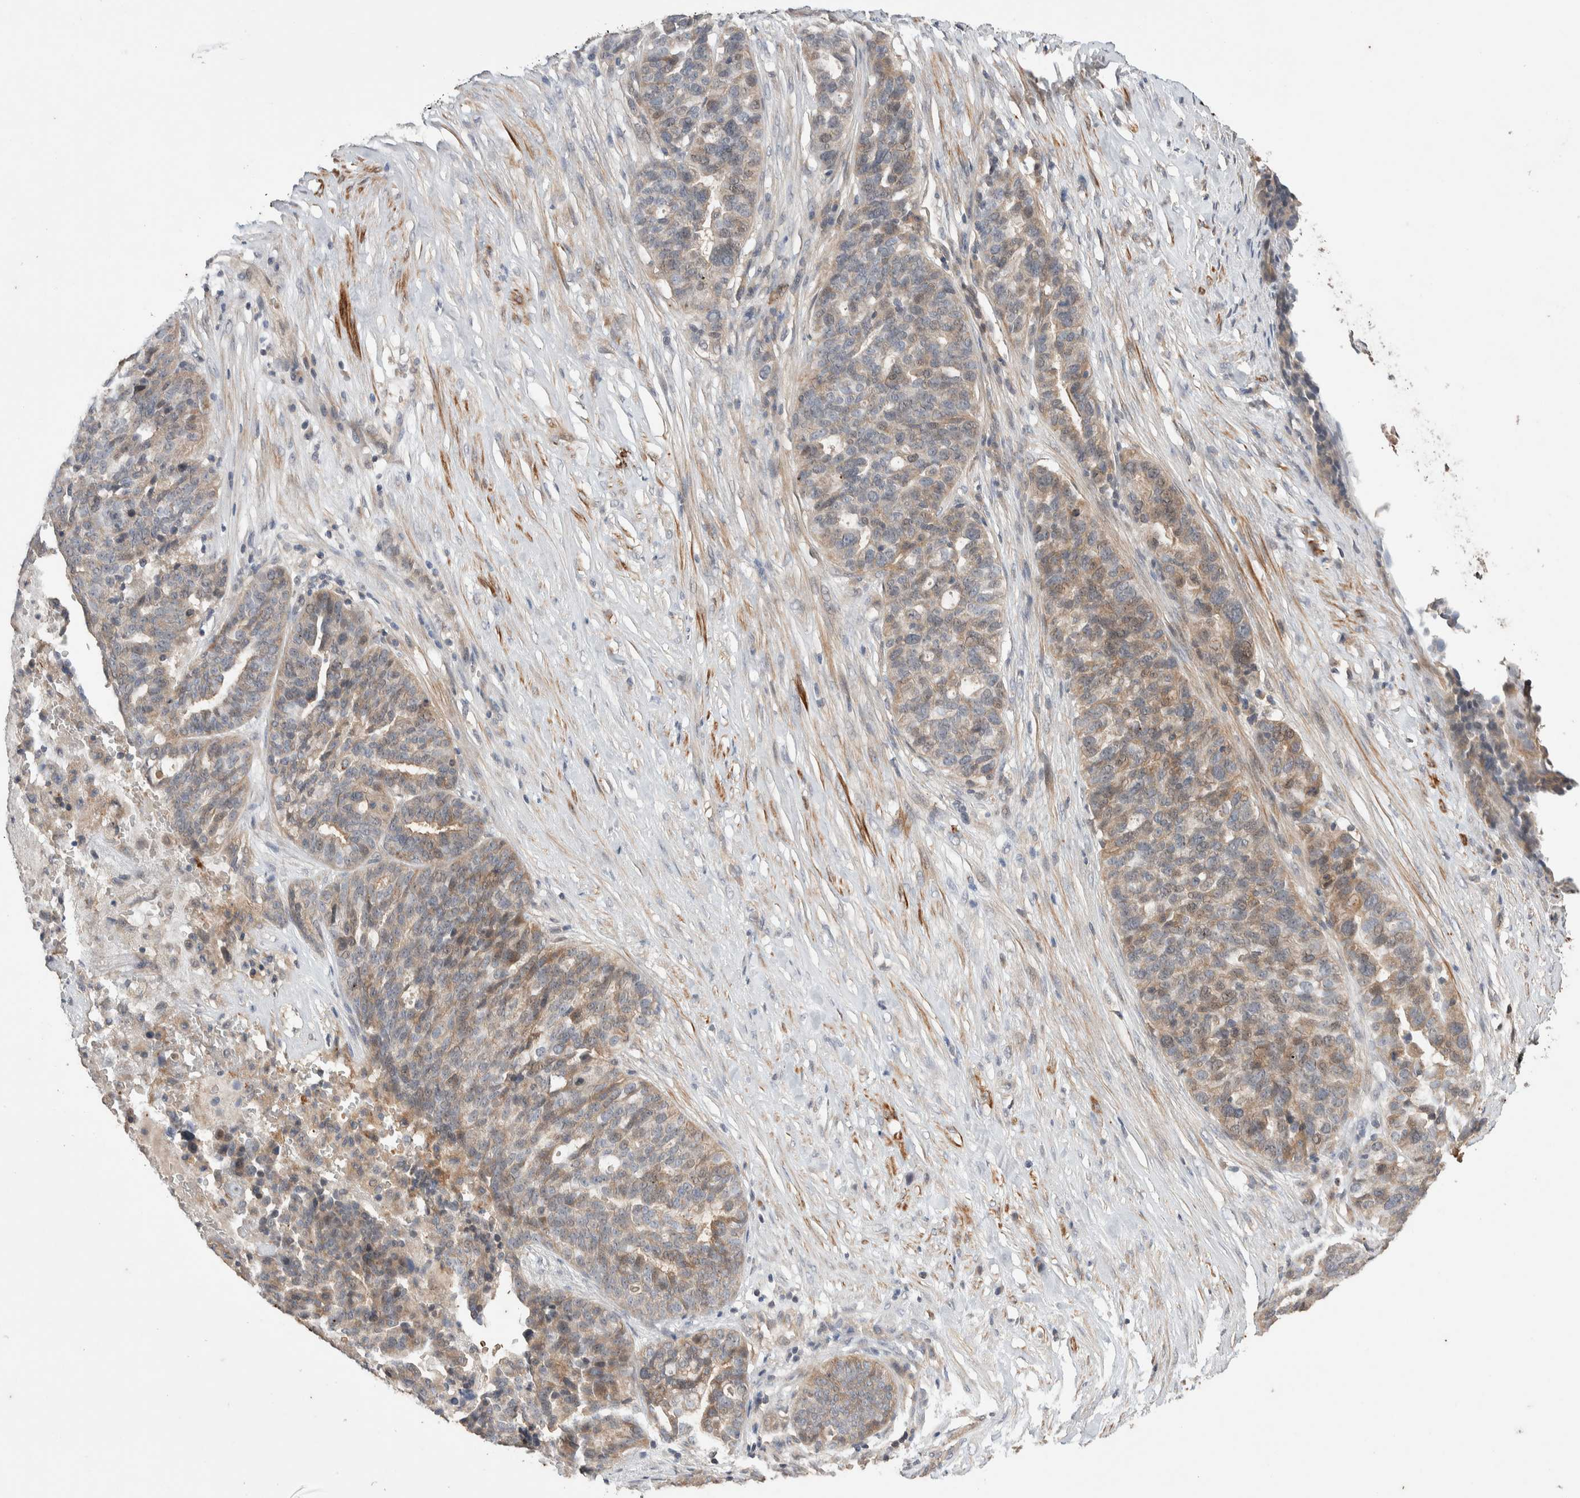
{"staining": {"intensity": "weak", "quantity": "25%-75%", "location": "cytoplasmic/membranous"}, "tissue": "ovarian cancer", "cell_type": "Tumor cells", "image_type": "cancer", "snomed": [{"axis": "morphology", "description": "Cystadenocarcinoma, serous, NOS"}, {"axis": "topography", "description": "Ovary"}], "caption": "The image demonstrates immunohistochemical staining of ovarian cancer (serous cystadenocarcinoma). There is weak cytoplasmic/membranous expression is appreciated in approximately 25%-75% of tumor cells. The staining is performed using DAB (3,3'-diaminobenzidine) brown chromogen to label protein expression. The nuclei are counter-stained blue using hematoxylin.", "gene": "WDR91", "patient": {"sex": "female", "age": 59}}